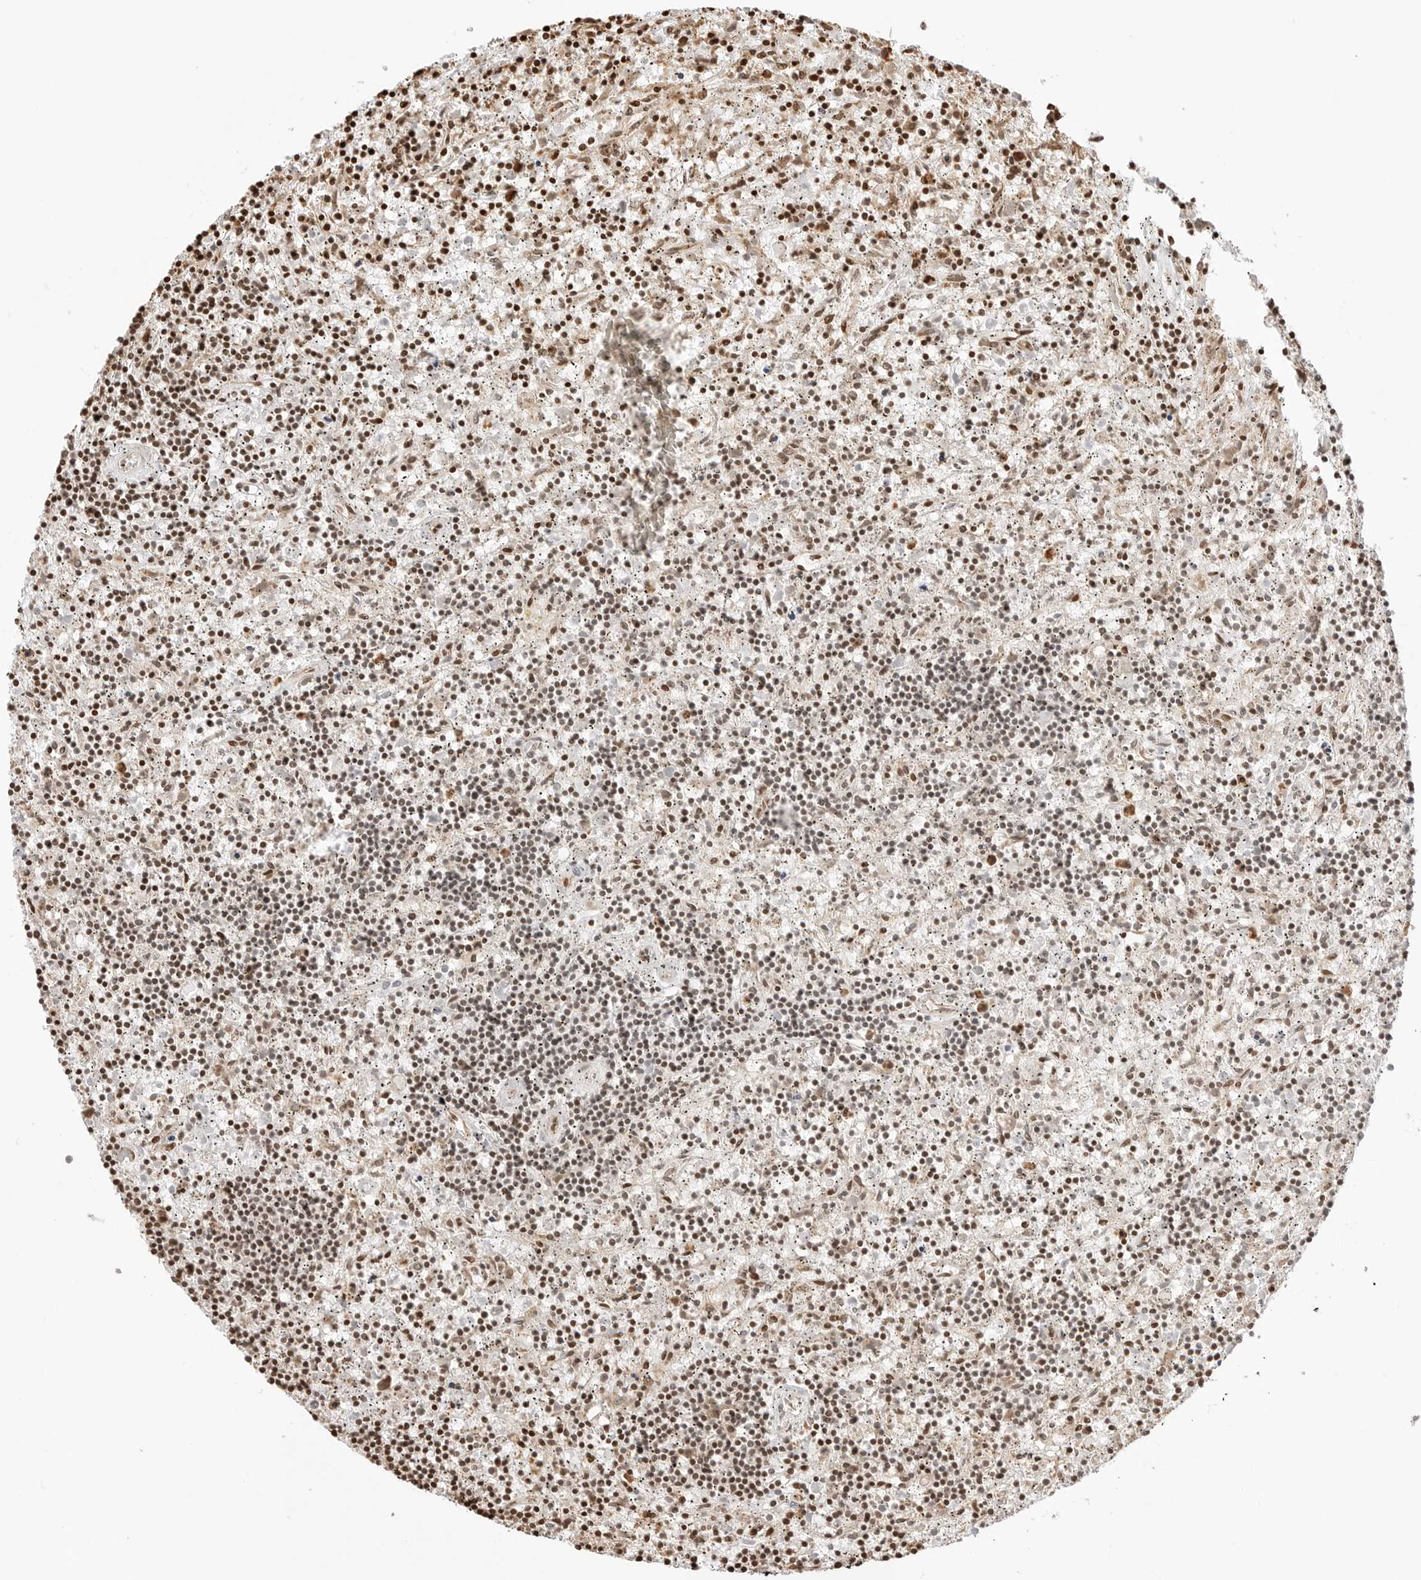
{"staining": {"intensity": "moderate", "quantity": "25%-75%", "location": "nuclear"}, "tissue": "lymphoma", "cell_type": "Tumor cells", "image_type": "cancer", "snomed": [{"axis": "morphology", "description": "Malignant lymphoma, non-Hodgkin's type, Low grade"}, {"axis": "topography", "description": "Spleen"}], "caption": "Human malignant lymphoma, non-Hodgkin's type (low-grade) stained with a brown dye exhibits moderate nuclear positive positivity in about 25%-75% of tumor cells.", "gene": "FKBP14", "patient": {"sex": "male", "age": 76}}